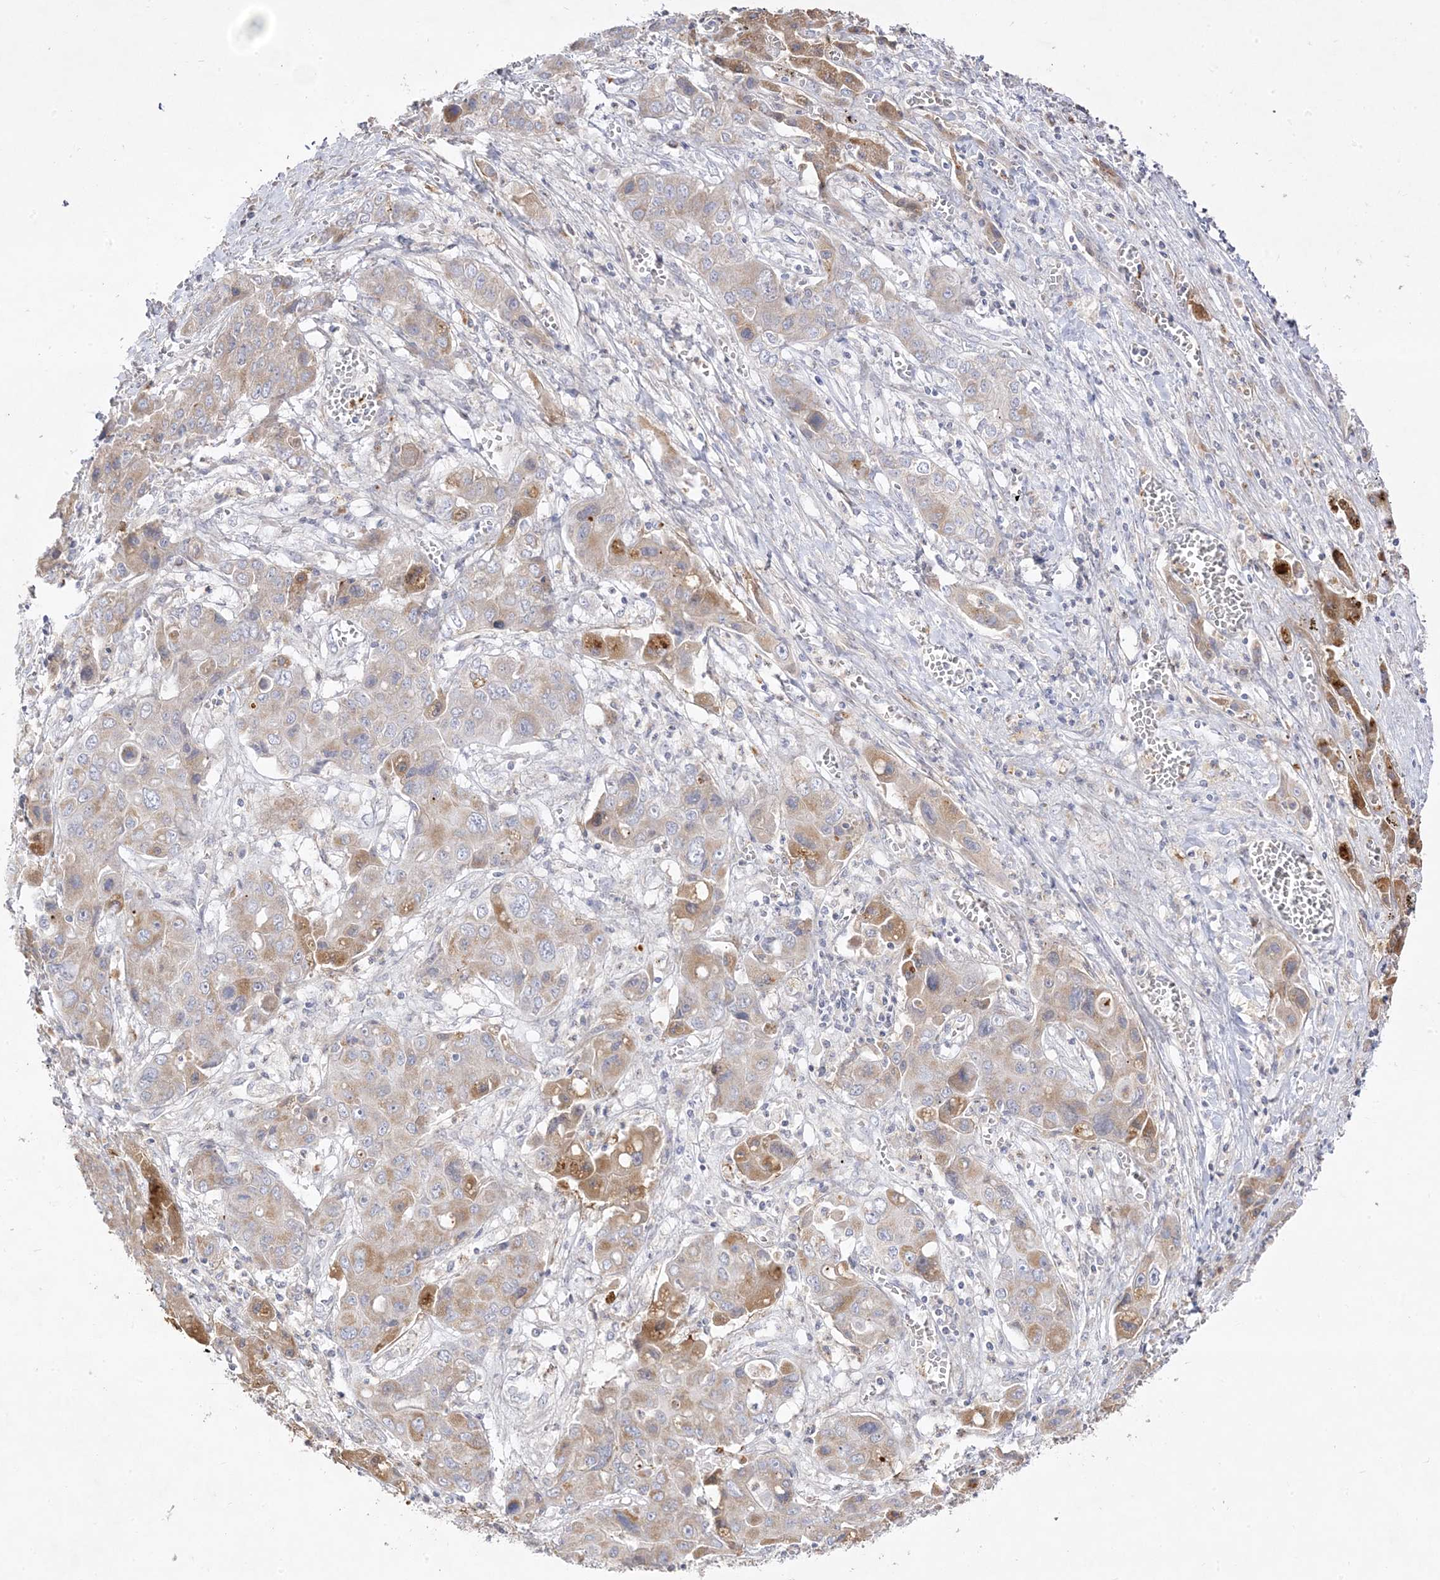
{"staining": {"intensity": "moderate", "quantity": "25%-75%", "location": "cytoplasmic/membranous"}, "tissue": "liver cancer", "cell_type": "Tumor cells", "image_type": "cancer", "snomed": [{"axis": "morphology", "description": "Cholangiocarcinoma"}, {"axis": "topography", "description": "Liver"}], "caption": "Brown immunohistochemical staining in cholangiocarcinoma (liver) demonstrates moderate cytoplasmic/membranous positivity in about 25%-75% of tumor cells.", "gene": "TRANK1", "patient": {"sex": "male", "age": 67}}